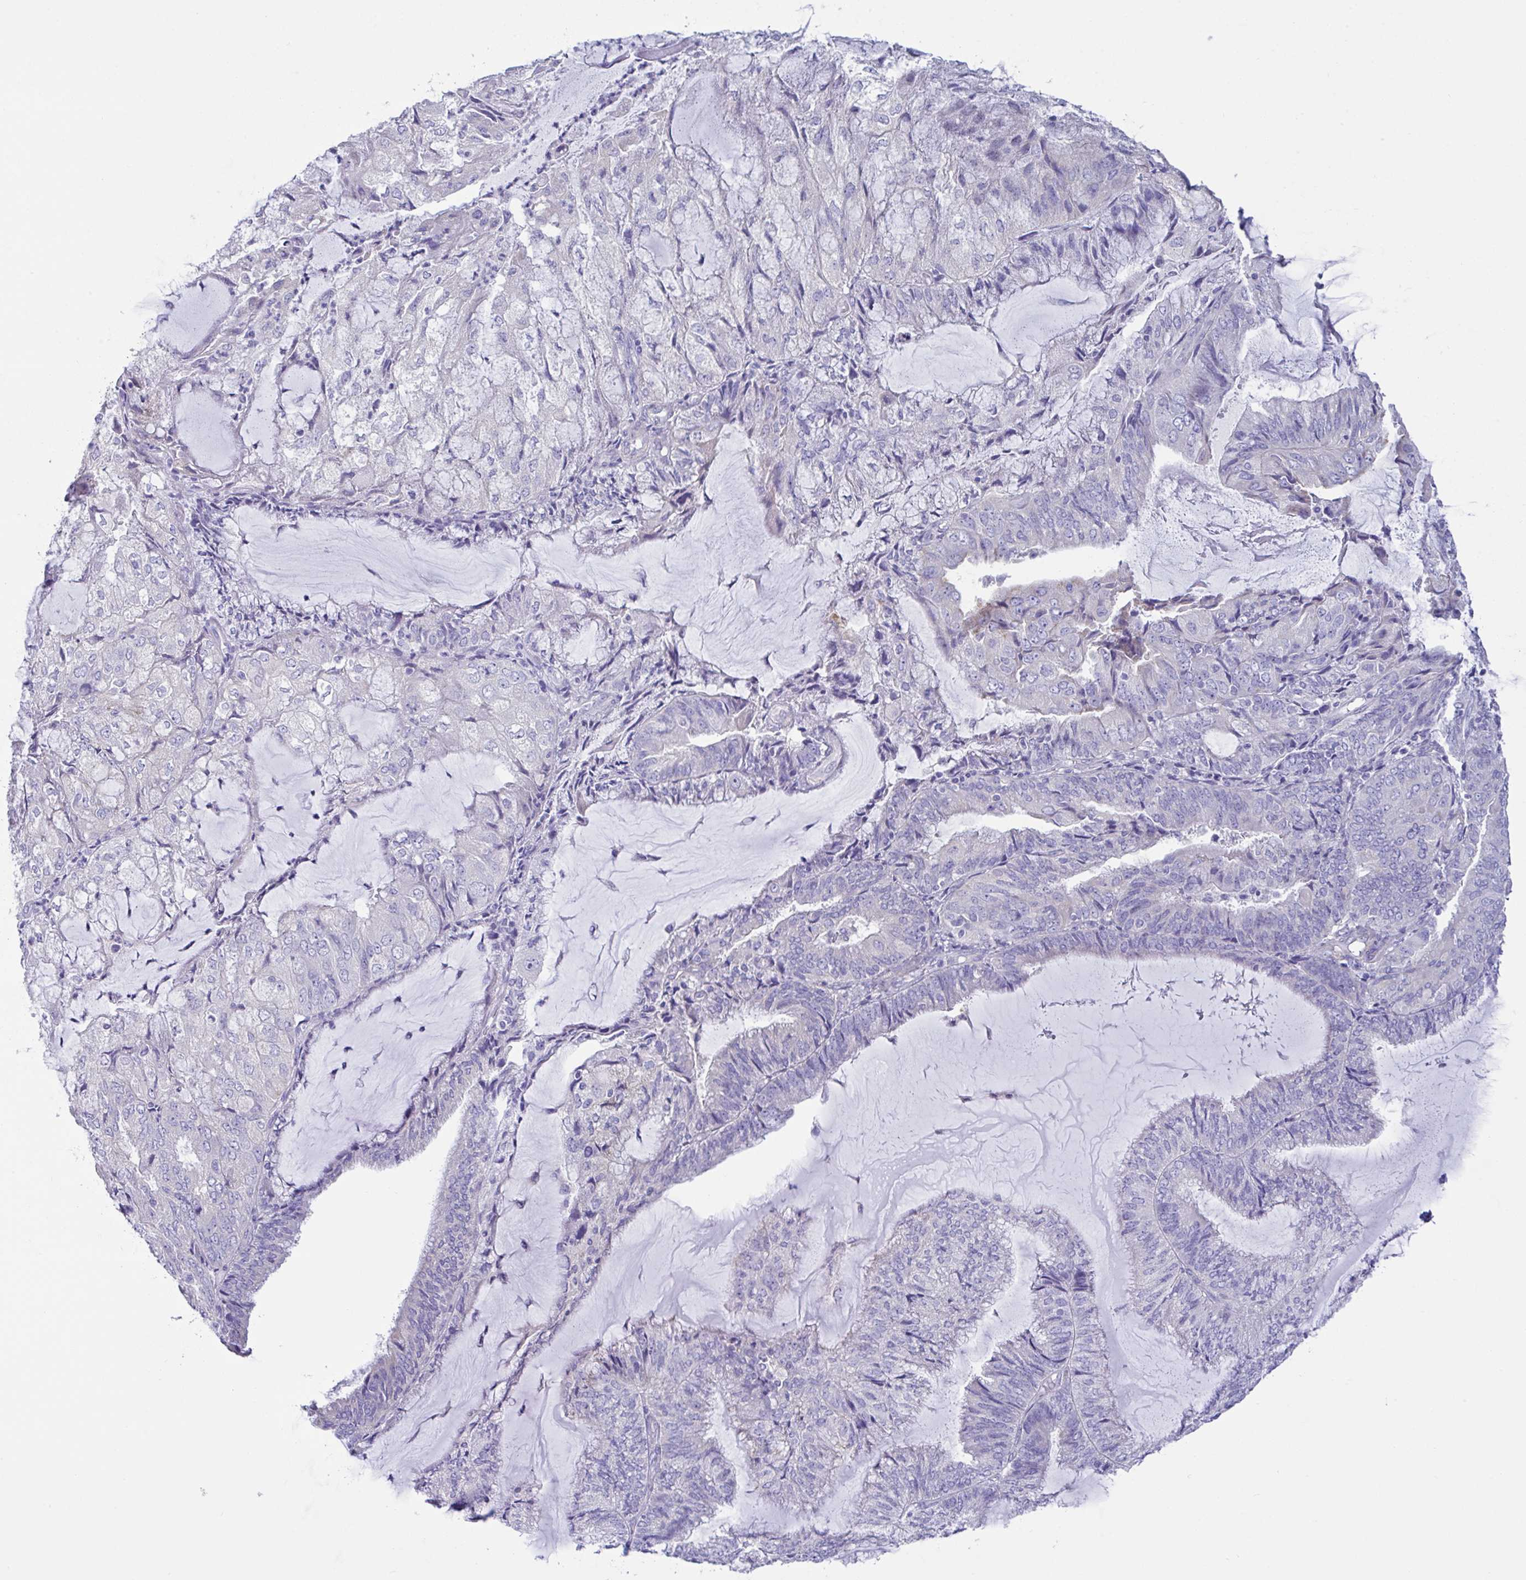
{"staining": {"intensity": "negative", "quantity": "none", "location": "none"}, "tissue": "endometrial cancer", "cell_type": "Tumor cells", "image_type": "cancer", "snomed": [{"axis": "morphology", "description": "Adenocarcinoma, NOS"}, {"axis": "topography", "description": "Endometrium"}], "caption": "DAB (3,3'-diaminobenzidine) immunohistochemical staining of human endometrial cancer exhibits no significant expression in tumor cells.", "gene": "MED11", "patient": {"sex": "female", "age": 81}}